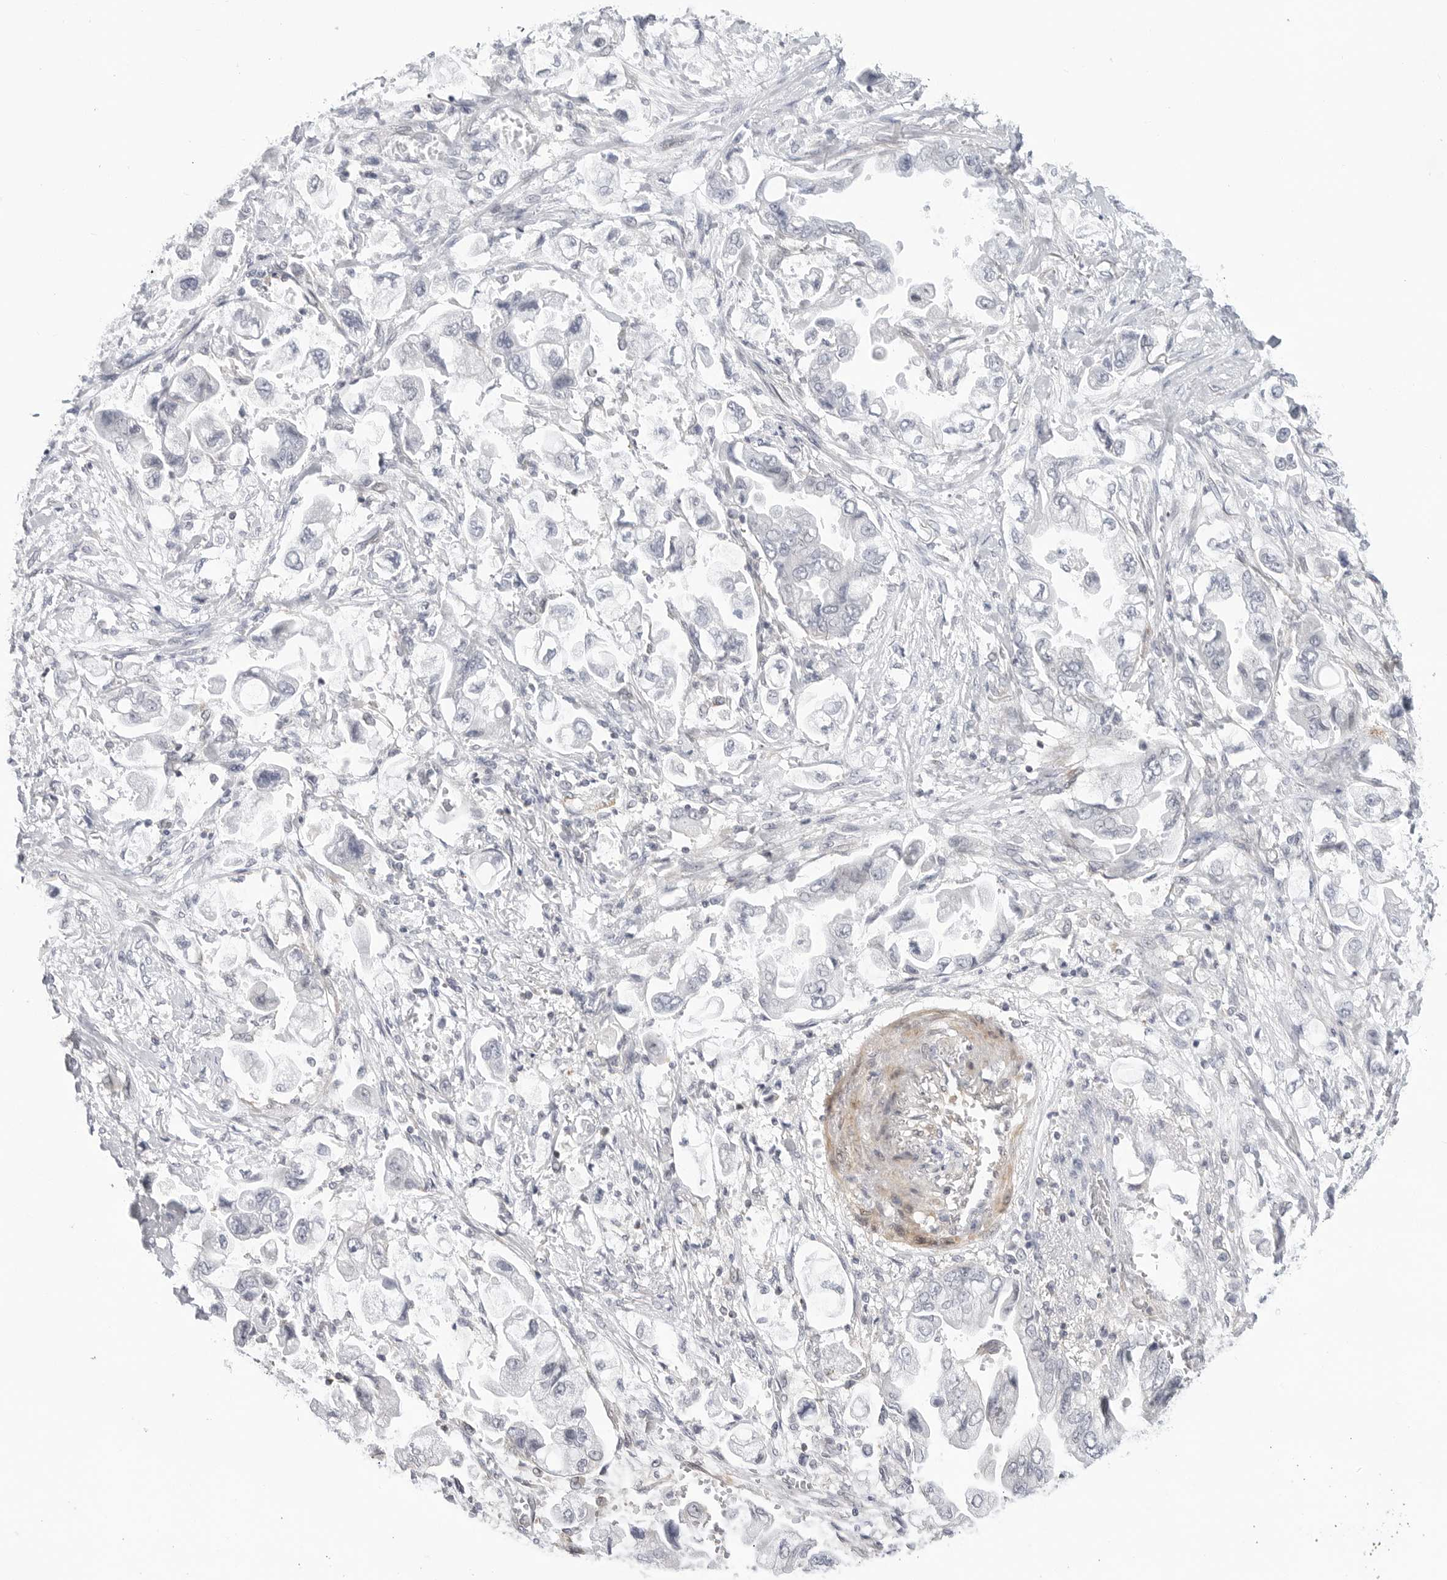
{"staining": {"intensity": "negative", "quantity": "none", "location": "none"}, "tissue": "stomach cancer", "cell_type": "Tumor cells", "image_type": "cancer", "snomed": [{"axis": "morphology", "description": "Adenocarcinoma, NOS"}, {"axis": "topography", "description": "Stomach"}], "caption": "The histopathology image displays no significant staining in tumor cells of adenocarcinoma (stomach).", "gene": "STXBP3", "patient": {"sex": "male", "age": 62}}